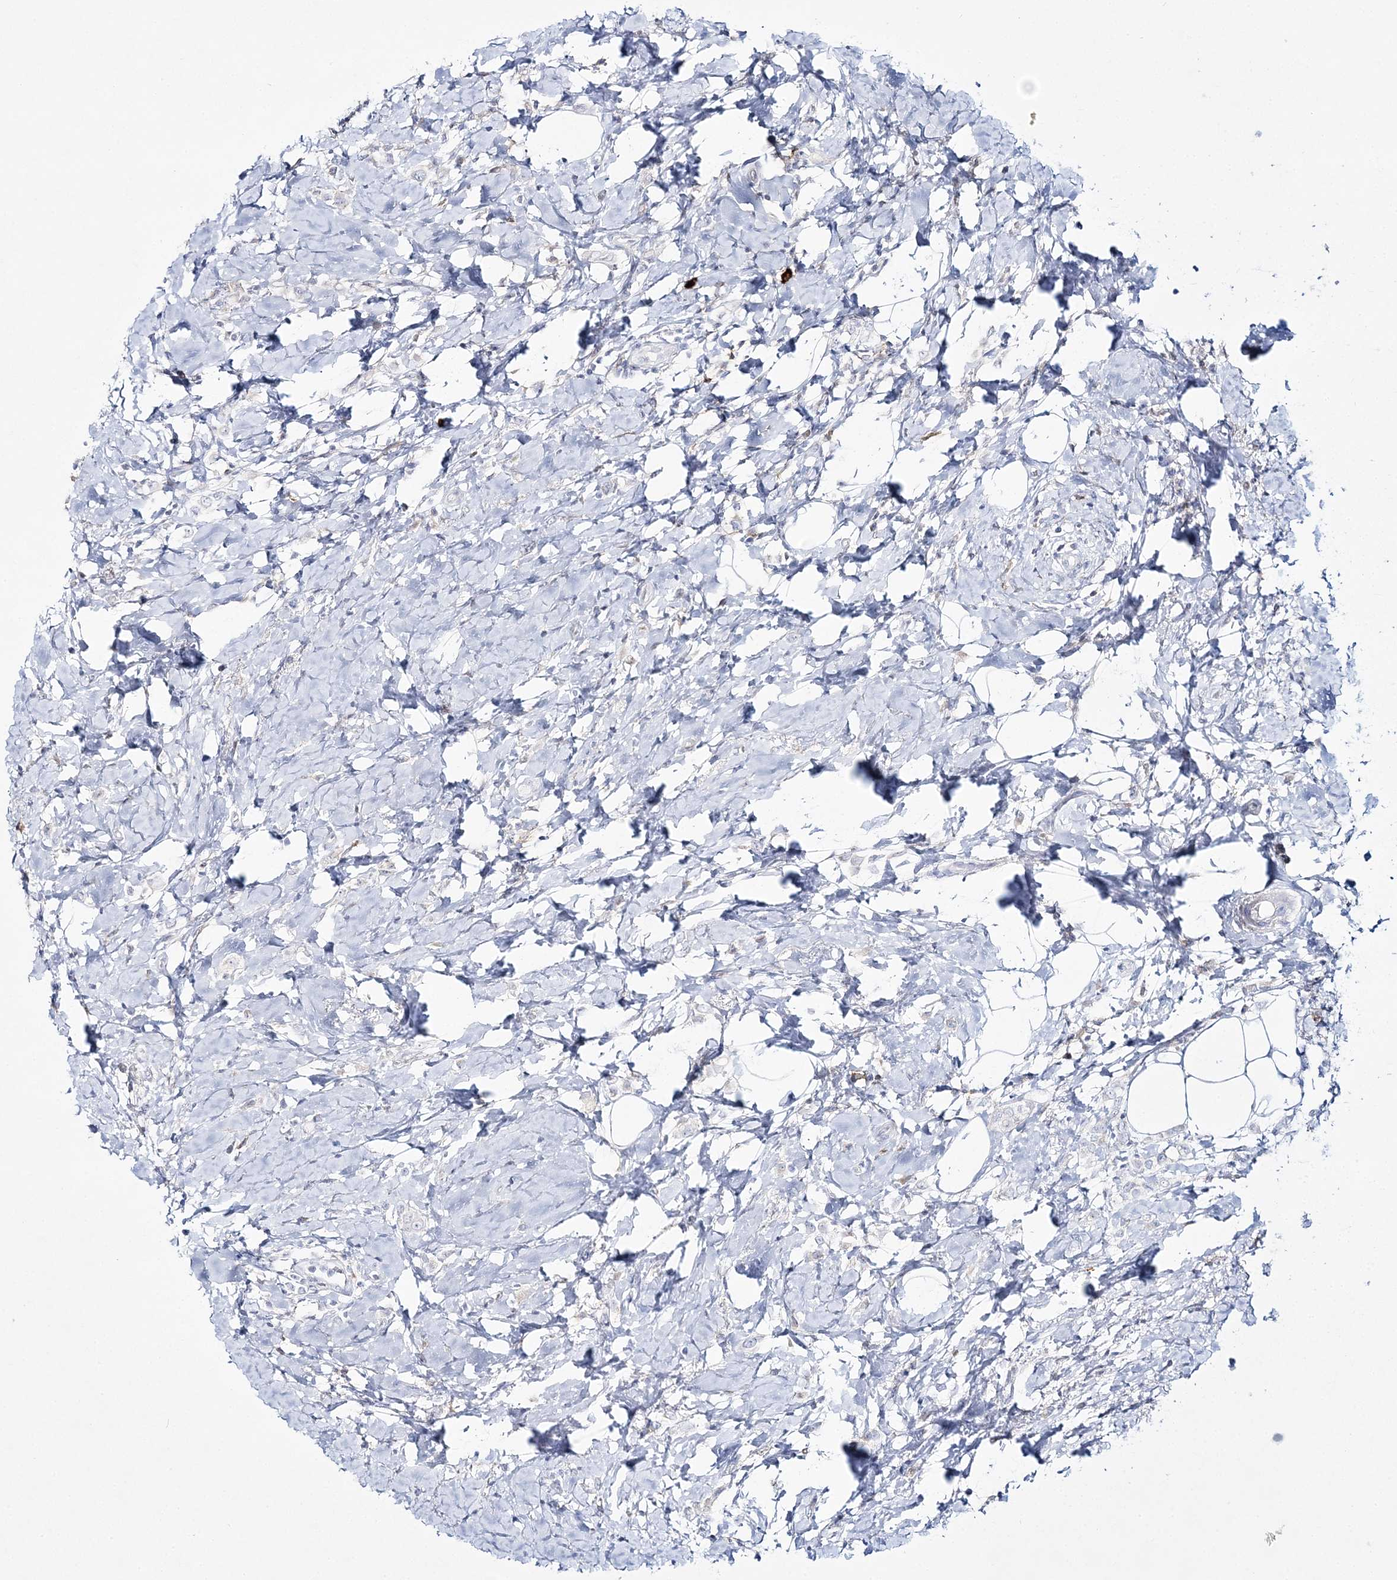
{"staining": {"intensity": "negative", "quantity": "none", "location": "none"}, "tissue": "breast cancer", "cell_type": "Tumor cells", "image_type": "cancer", "snomed": [{"axis": "morphology", "description": "Lobular carcinoma"}, {"axis": "topography", "description": "Breast"}], "caption": "Immunohistochemistry (IHC) of human lobular carcinoma (breast) exhibits no expression in tumor cells.", "gene": "WDSUB1", "patient": {"sex": "female", "age": 47}}